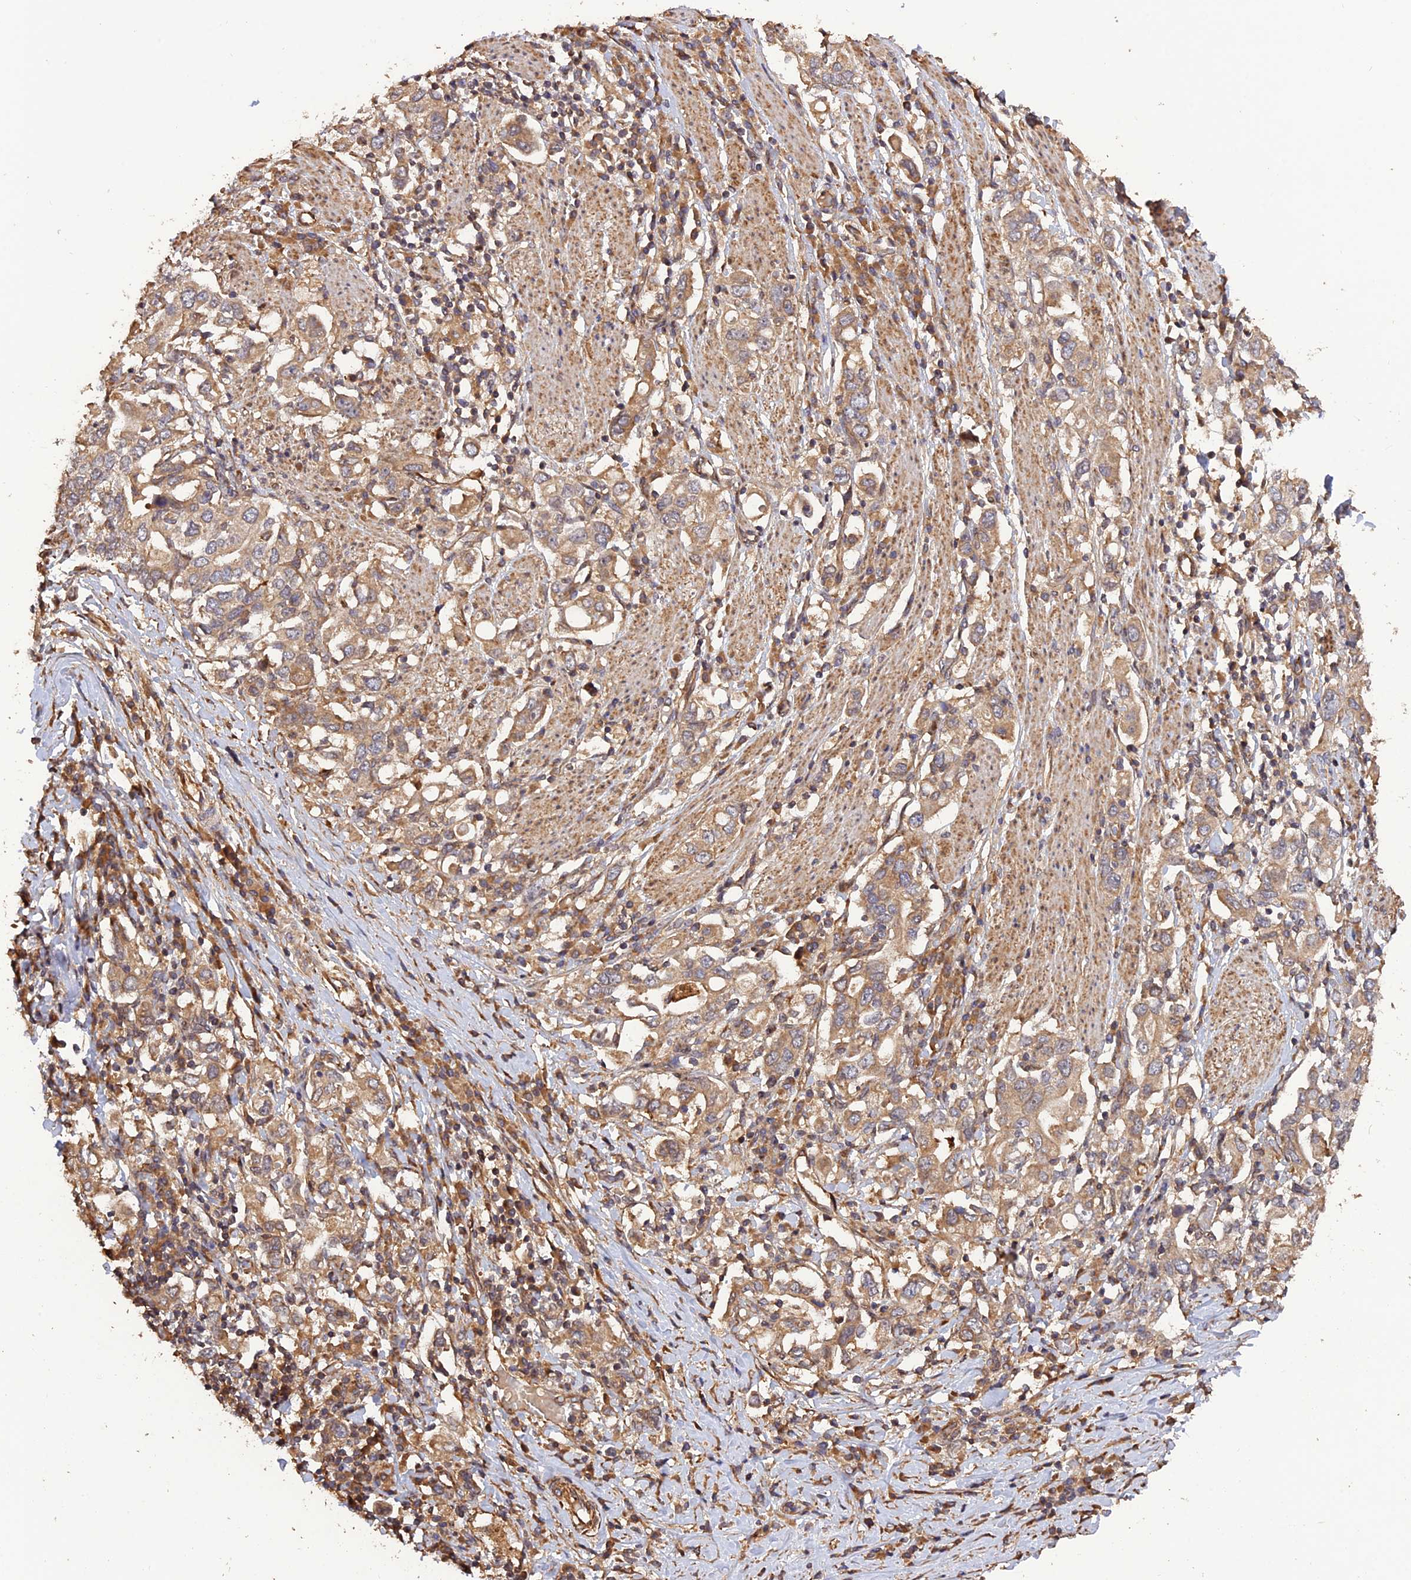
{"staining": {"intensity": "moderate", "quantity": ">75%", "location": "cytoplasmic/membranous"}, "tissue": "stomach cancer", "cell_type": "Tumor cells", "image_type": "cancer", "snomed": [{"axis": "morphology", "description": "Adenocarcinoma, NOS"}, {"axis": "topography", "description": "Stomach, upper"}, {"axis": "topography", "description": "Stomach"}], "caption": "Human stomach cancer (adenocarcinoma) stained with a protein marker reveals moderate staining in tumor cells.", "gene": "CREBL2", "patient": {"sex": "male", "age": 62}}